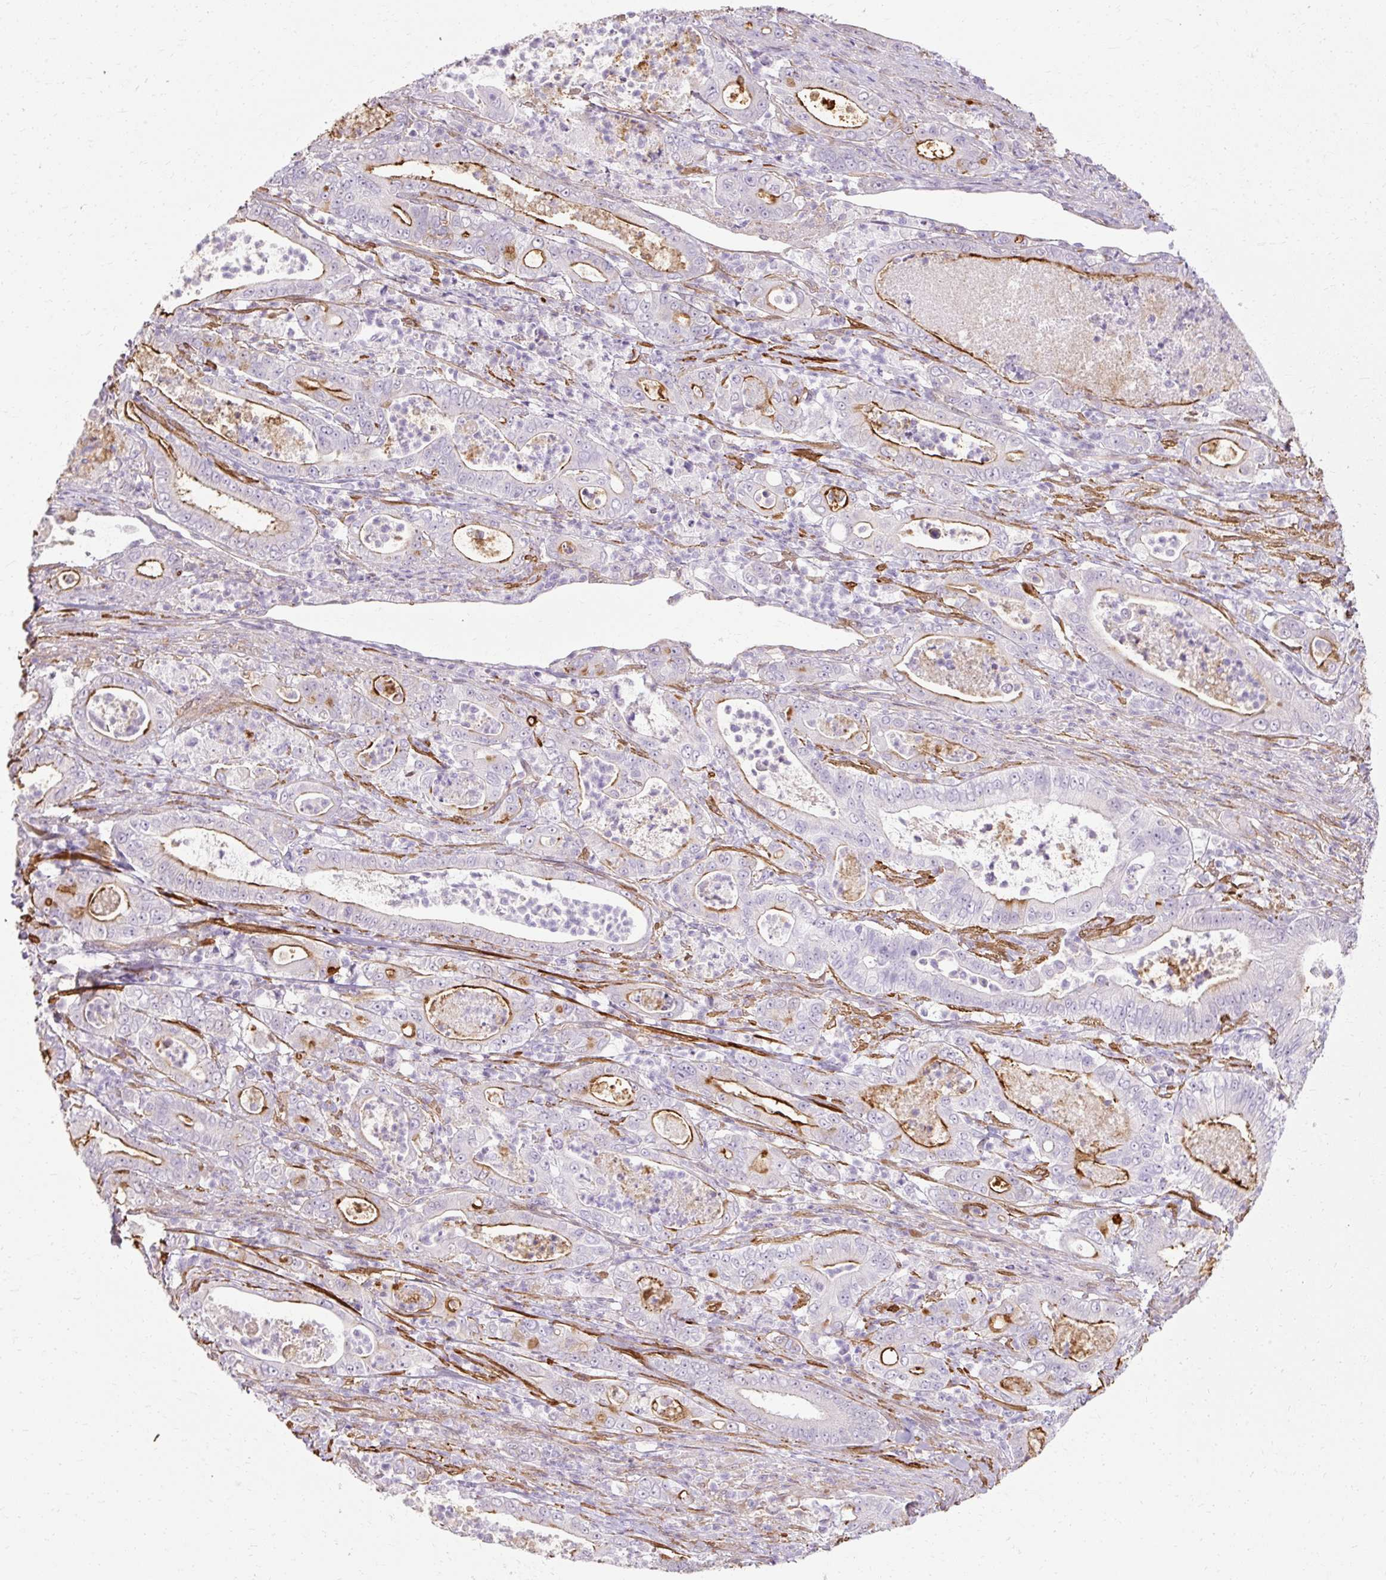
{"staining": {"intensity": "moderate", "quantity": "<25%", "location": "cytoplasmic/membranous"}, "tissue": "pancreatic cancer", "cell_type": "Tumor cells", "image_type": "cancer", "snomed": [{"axis": "morphology", "description": "Adenocarcinoma, NOS"}, {"axis": "topography", "description": "Pancreas"}], "caption": "This histopathology image reveals IHC staining of pancreatic cancer, with low moderate cytoplasmic/membranous staining in about <25% of tumor cells.", "gene": "CNN3", "patient": {"sex": "male", "age": 71}}